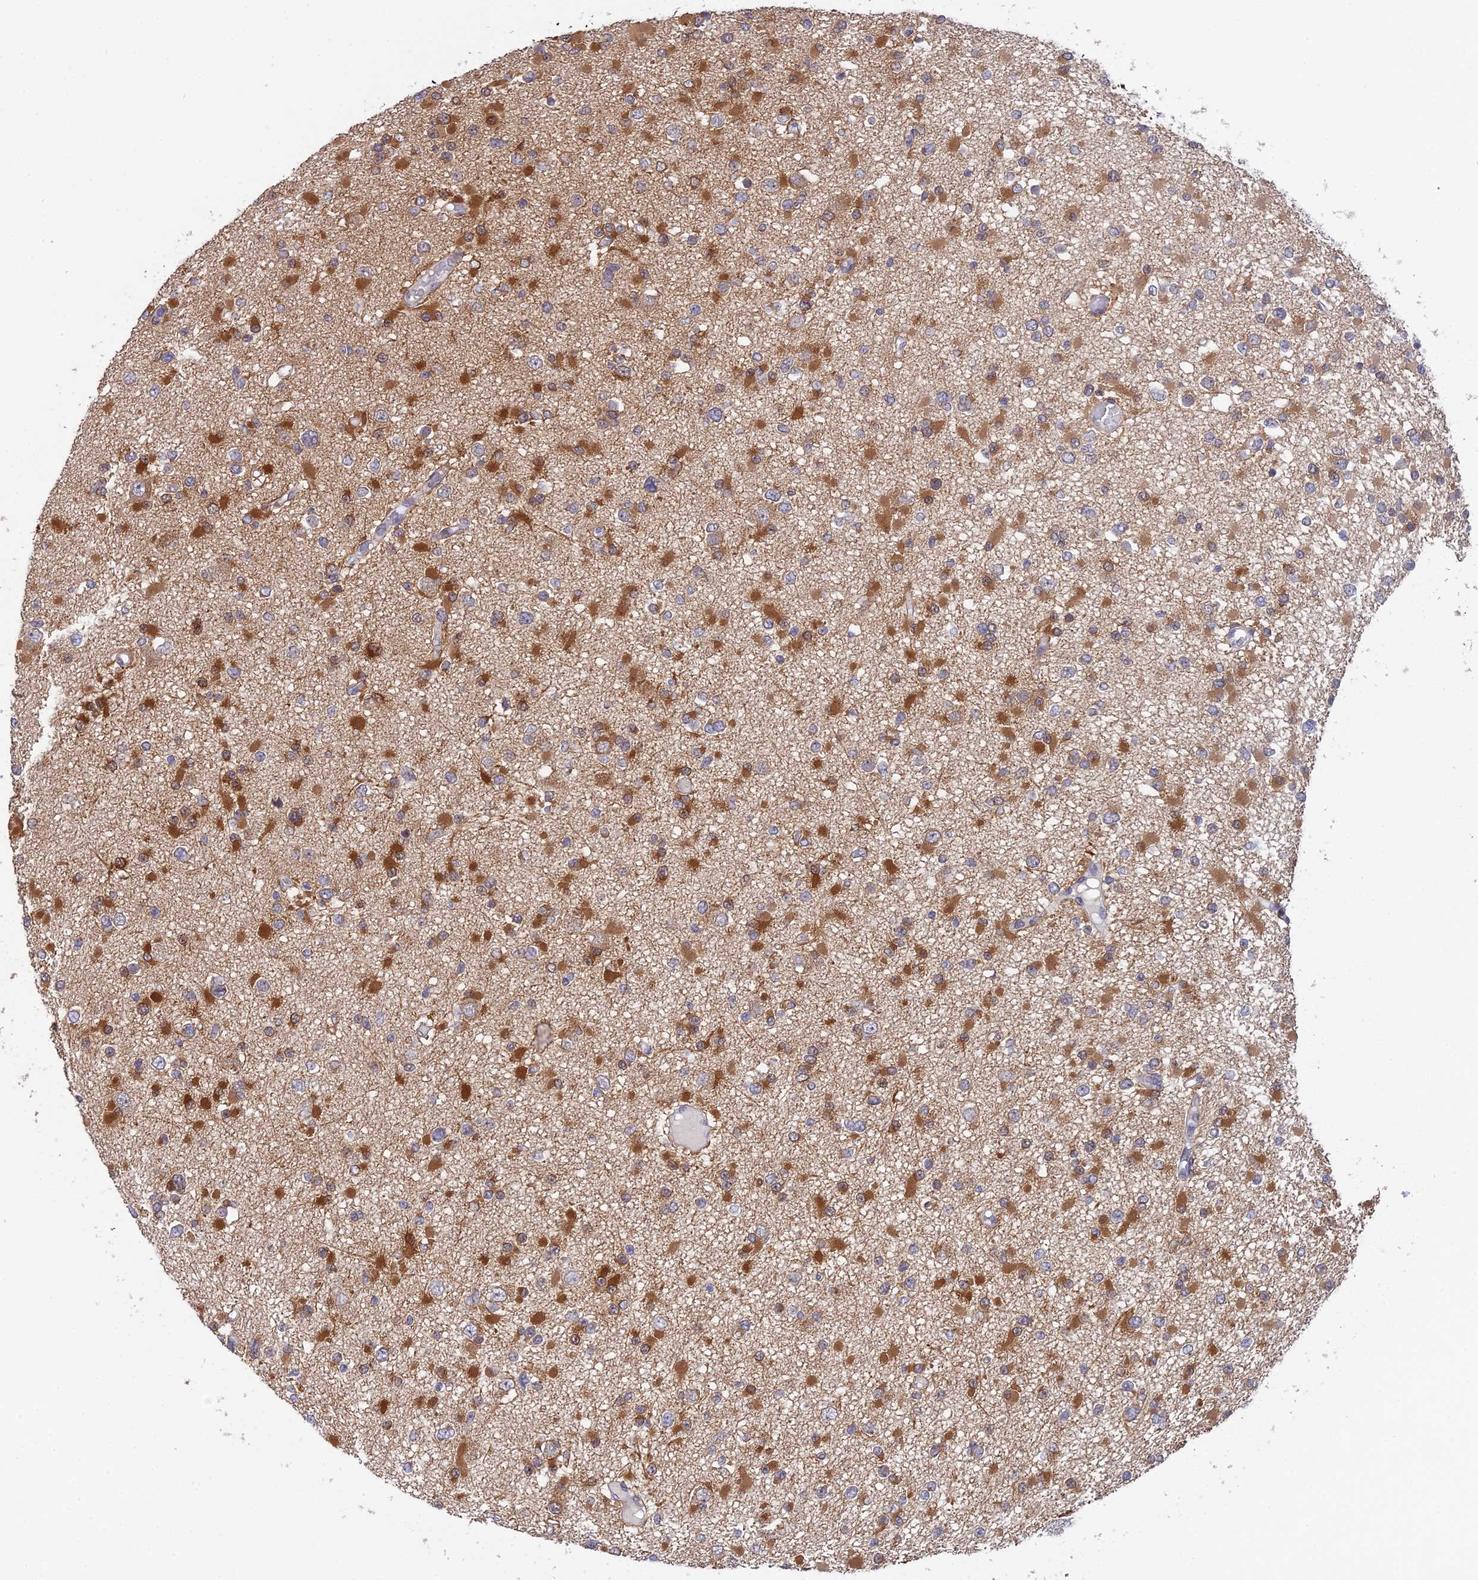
{"staining": {"intensity": "moderate", "quantity": "25%-75%", "location": "cytoplasmic/membranous"}, "tissue": "glioma", "cell_type": "Tumor cells", "image_type": "cancer", "snomed": [{"axis": "morphology", "description": "Glioma, malignant, Low grade"}, {"axis": "topography", "description": "Brain"}], "caption": "Protein expression analysis of glioma demonstrates moderate cytoplasmic/membranous expression in about 25%-75% of tumor cells. Using DAB (brown) and hematoxylin (blue) stains, captured at high magnification using brightfield microscopy.", "gene": "ELOA2", "patient": {"sex": "female", "age": 22}}